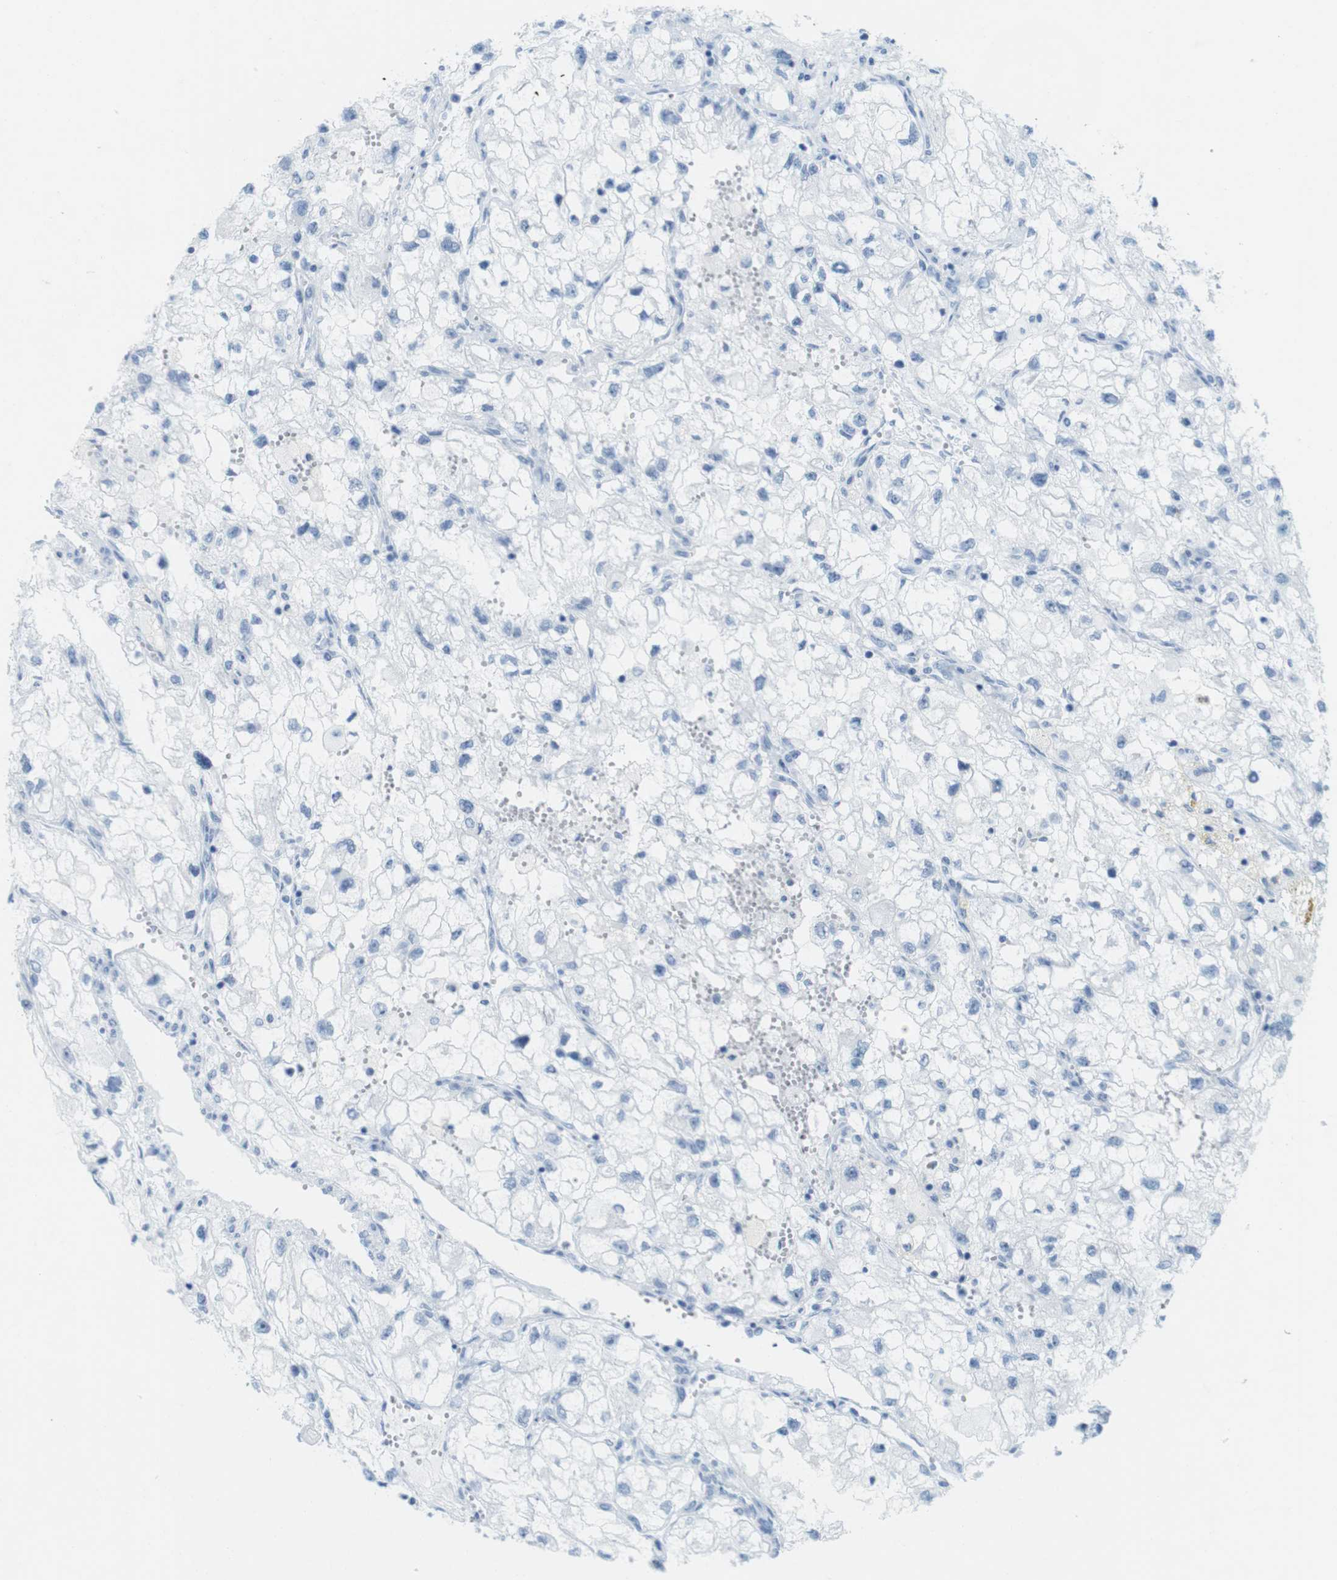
{"staining": {"intensity": "negative", "quantity": "none", "location": "none"}, "tissue": "renal cancer", "cell_type": "Tumor cells", "image_type": "cancer", "snomed": [{"axis": "morphology", "description": "Adenocarcinoma, NOS"}, {"axis": "topography", "description": "Kidney"}], "caption": "Immunohistochemical staining of renal adenocarcinoma reveals no significant positivity in tumor cells.", "gene": "TNNT2", "patient": {"sex": "female", "age": 70}}